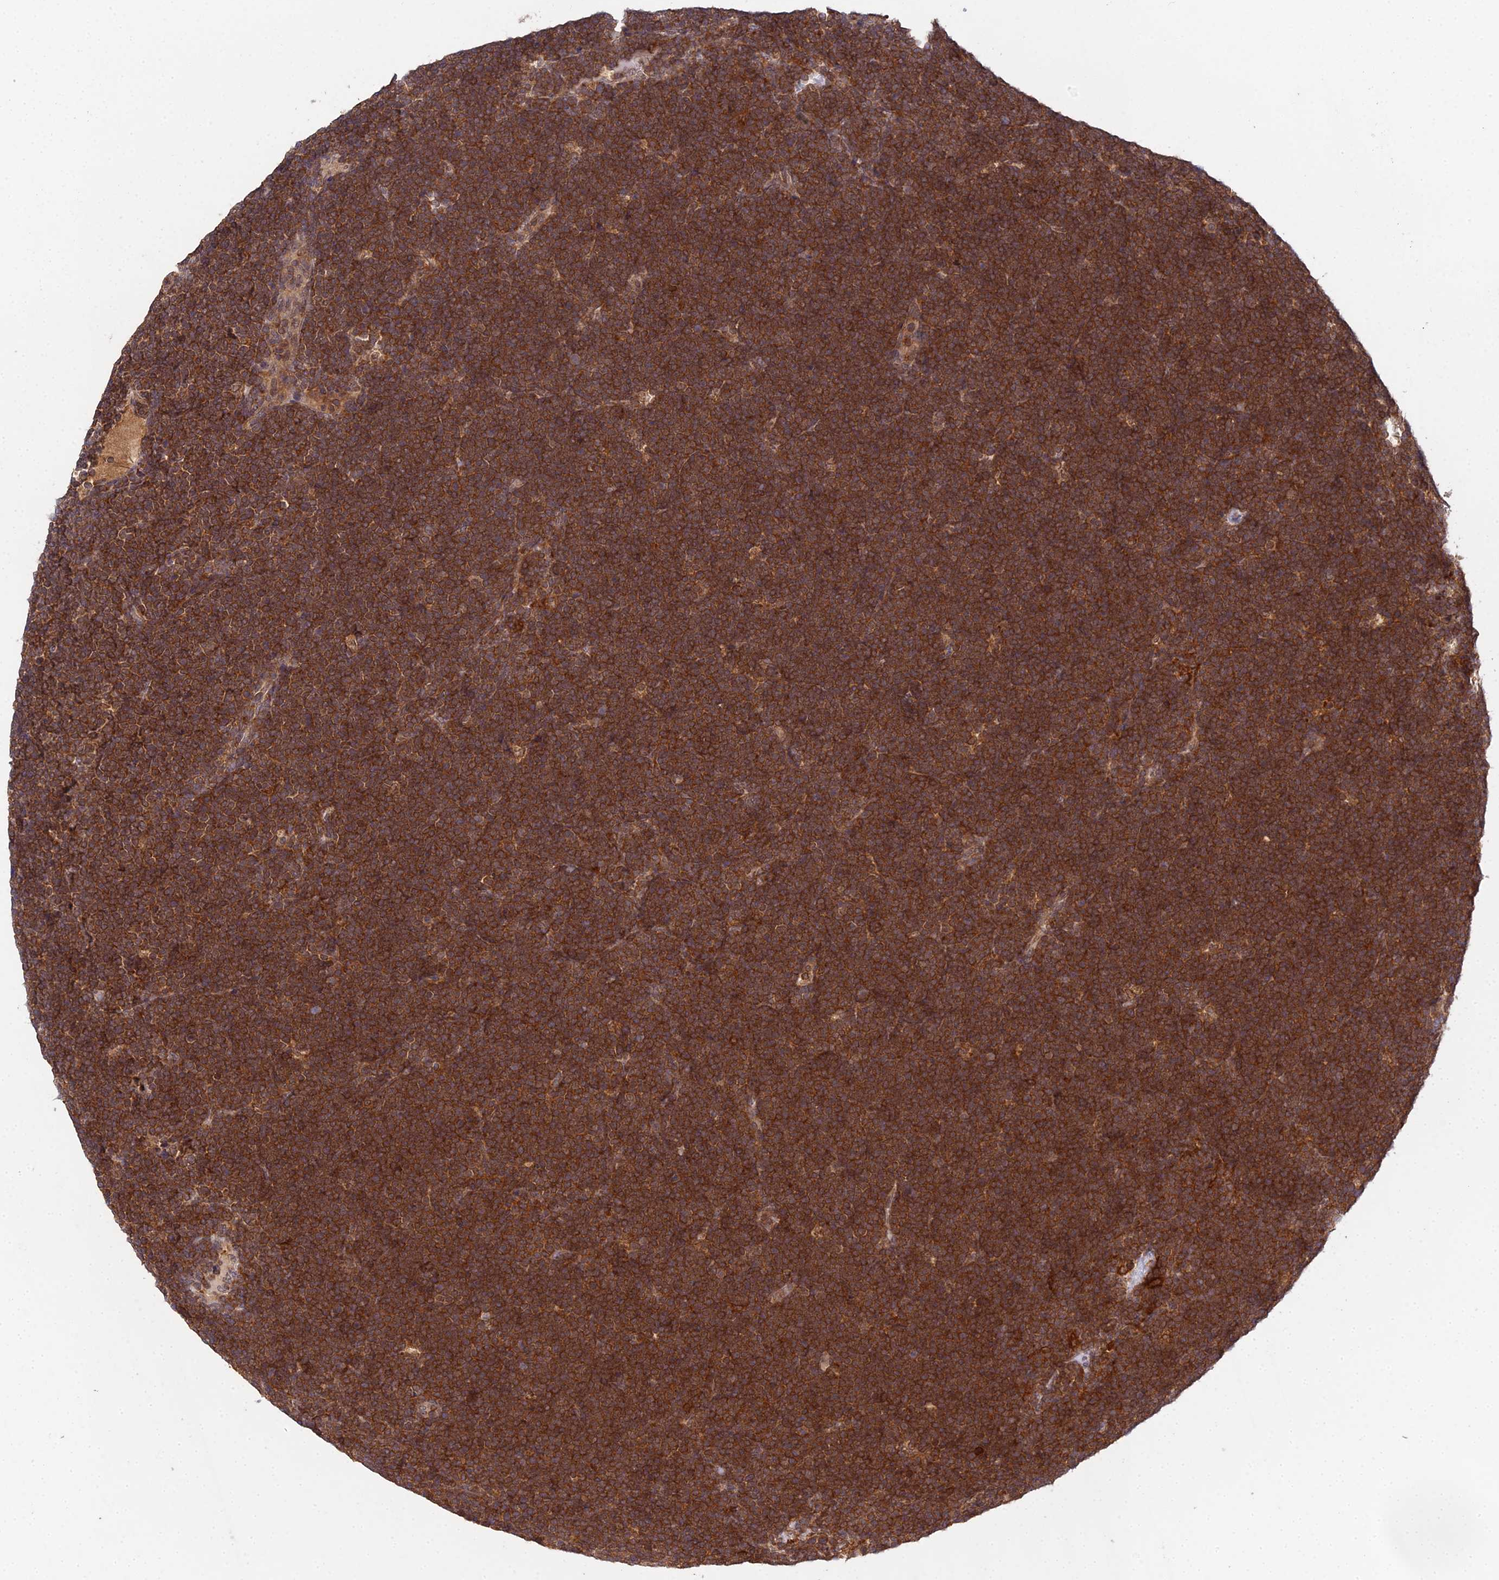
{"staining": {"intensity": "strong", "quantity": ">75%", "location": "cytoplasmic/membranous"}, "tissue": "lymphoma", "cell_type": "Tumor cells", "image_type": "cancer", "snomed": [{"axis": "morphology", "description": "Malignant lymphoma, non-Hodgkin's type, High grade"}, {"axis": "topography", "description": "Lymph node"}], "caption": "Human high-grade malignant lymphoma, non-Hodgkin's type stained for a protein (brown) exhibits strong cytoplasmic/membranous positive expression in approximately >75% of tumor cells.", "gene": "TPRX1", "patient": {"sex": "male", "age": 13}}